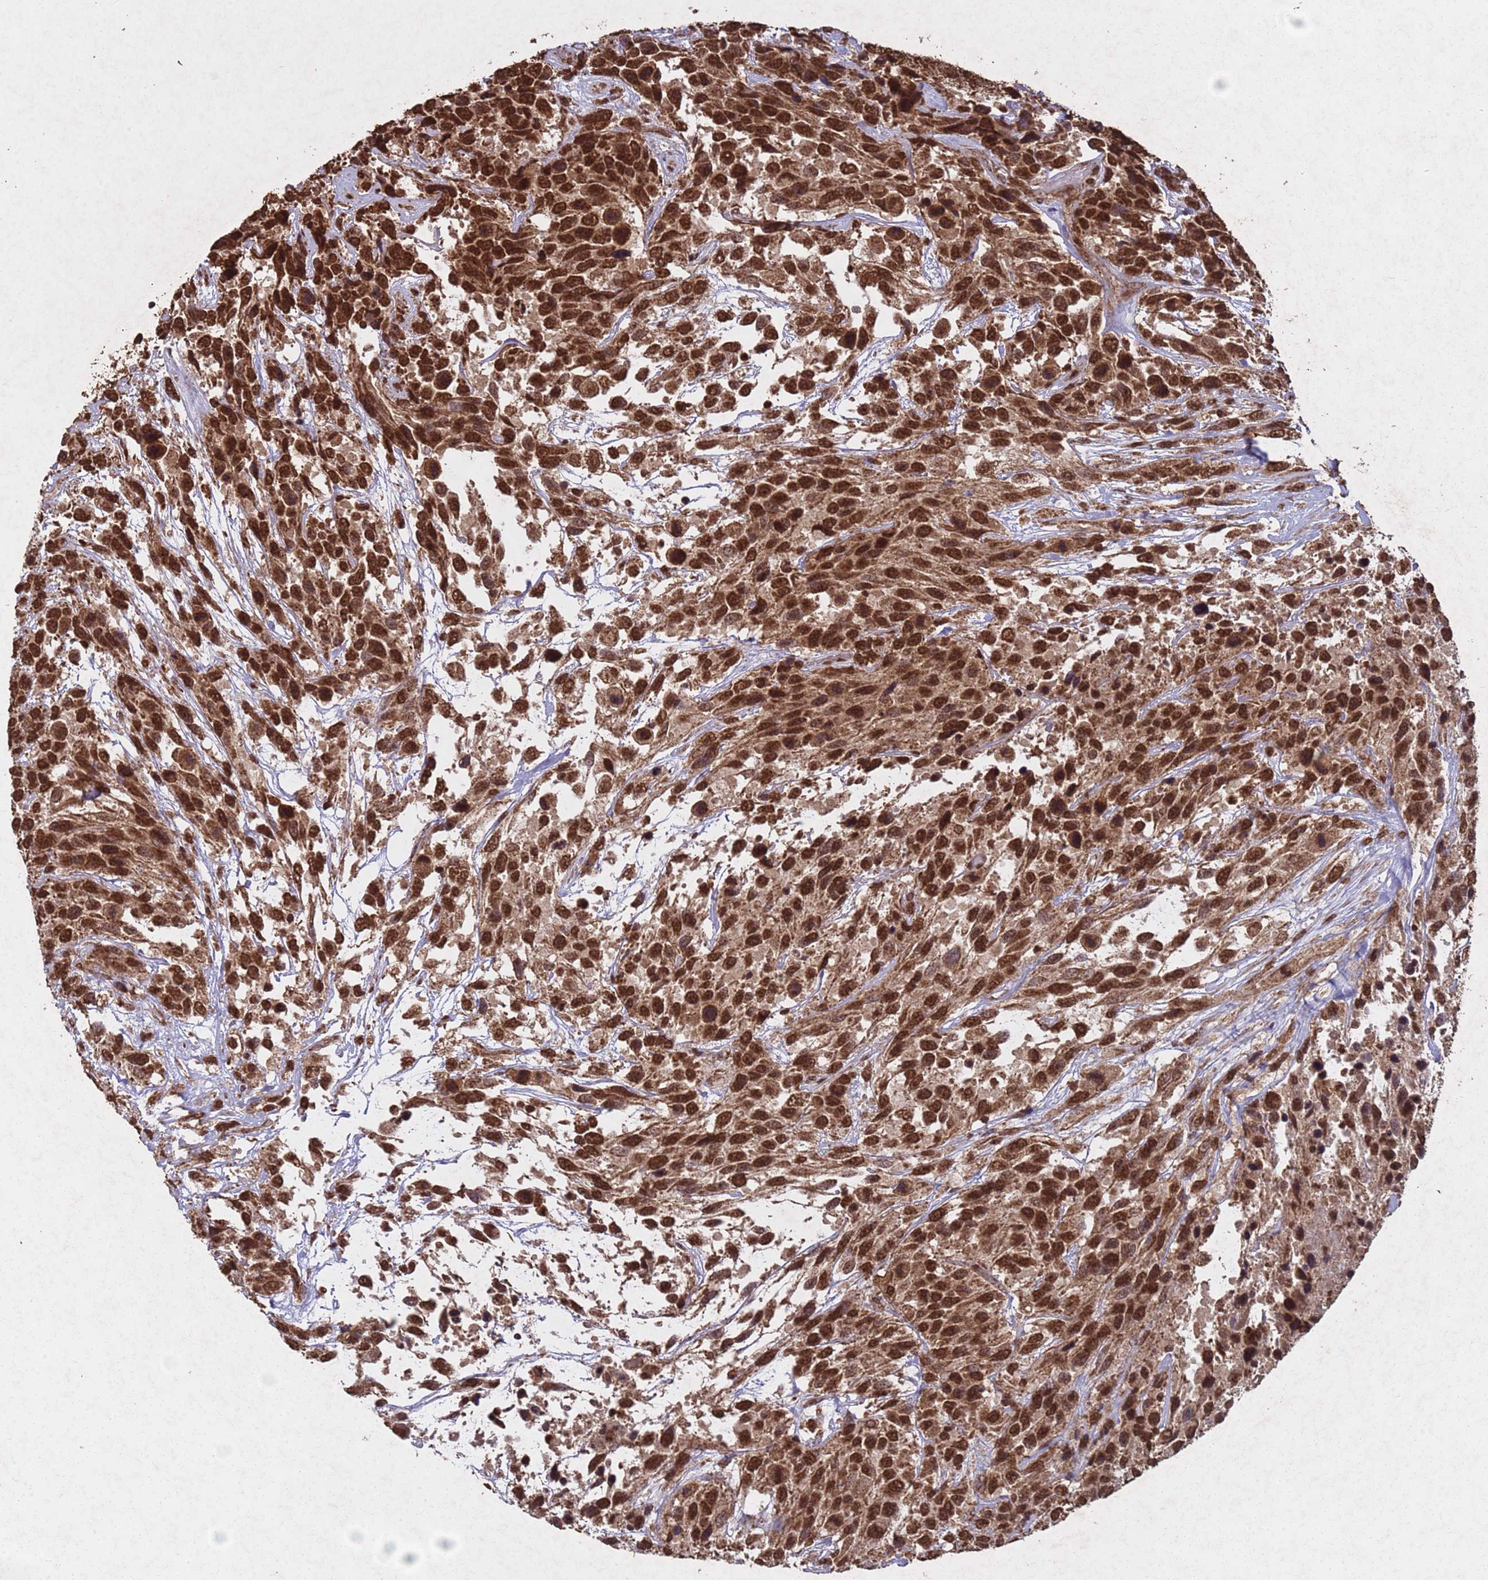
{"staining": {"intensity": "strong", "quantity": ">75%", "location": "cytoplasmic/membranous,nuclear"}, "tissue": "urothelial cancer", "cell_type": "Tumor cells", "image_type": "cancer", "snomed": [{"axis": "morphology", "description": "Urothelial carcinoma, High grade"}, {"axis": "topography", "description": "Urinary bladder"}], "caption": "The image exhibits a brown stain indicating the presence of a protein in the cytoplasmic/membranous and nuclear of tumor cells in urothelial carcinoma (high-grade).", "gene": "HDAC10", "patient": {"sex": "female", "age": 70}}